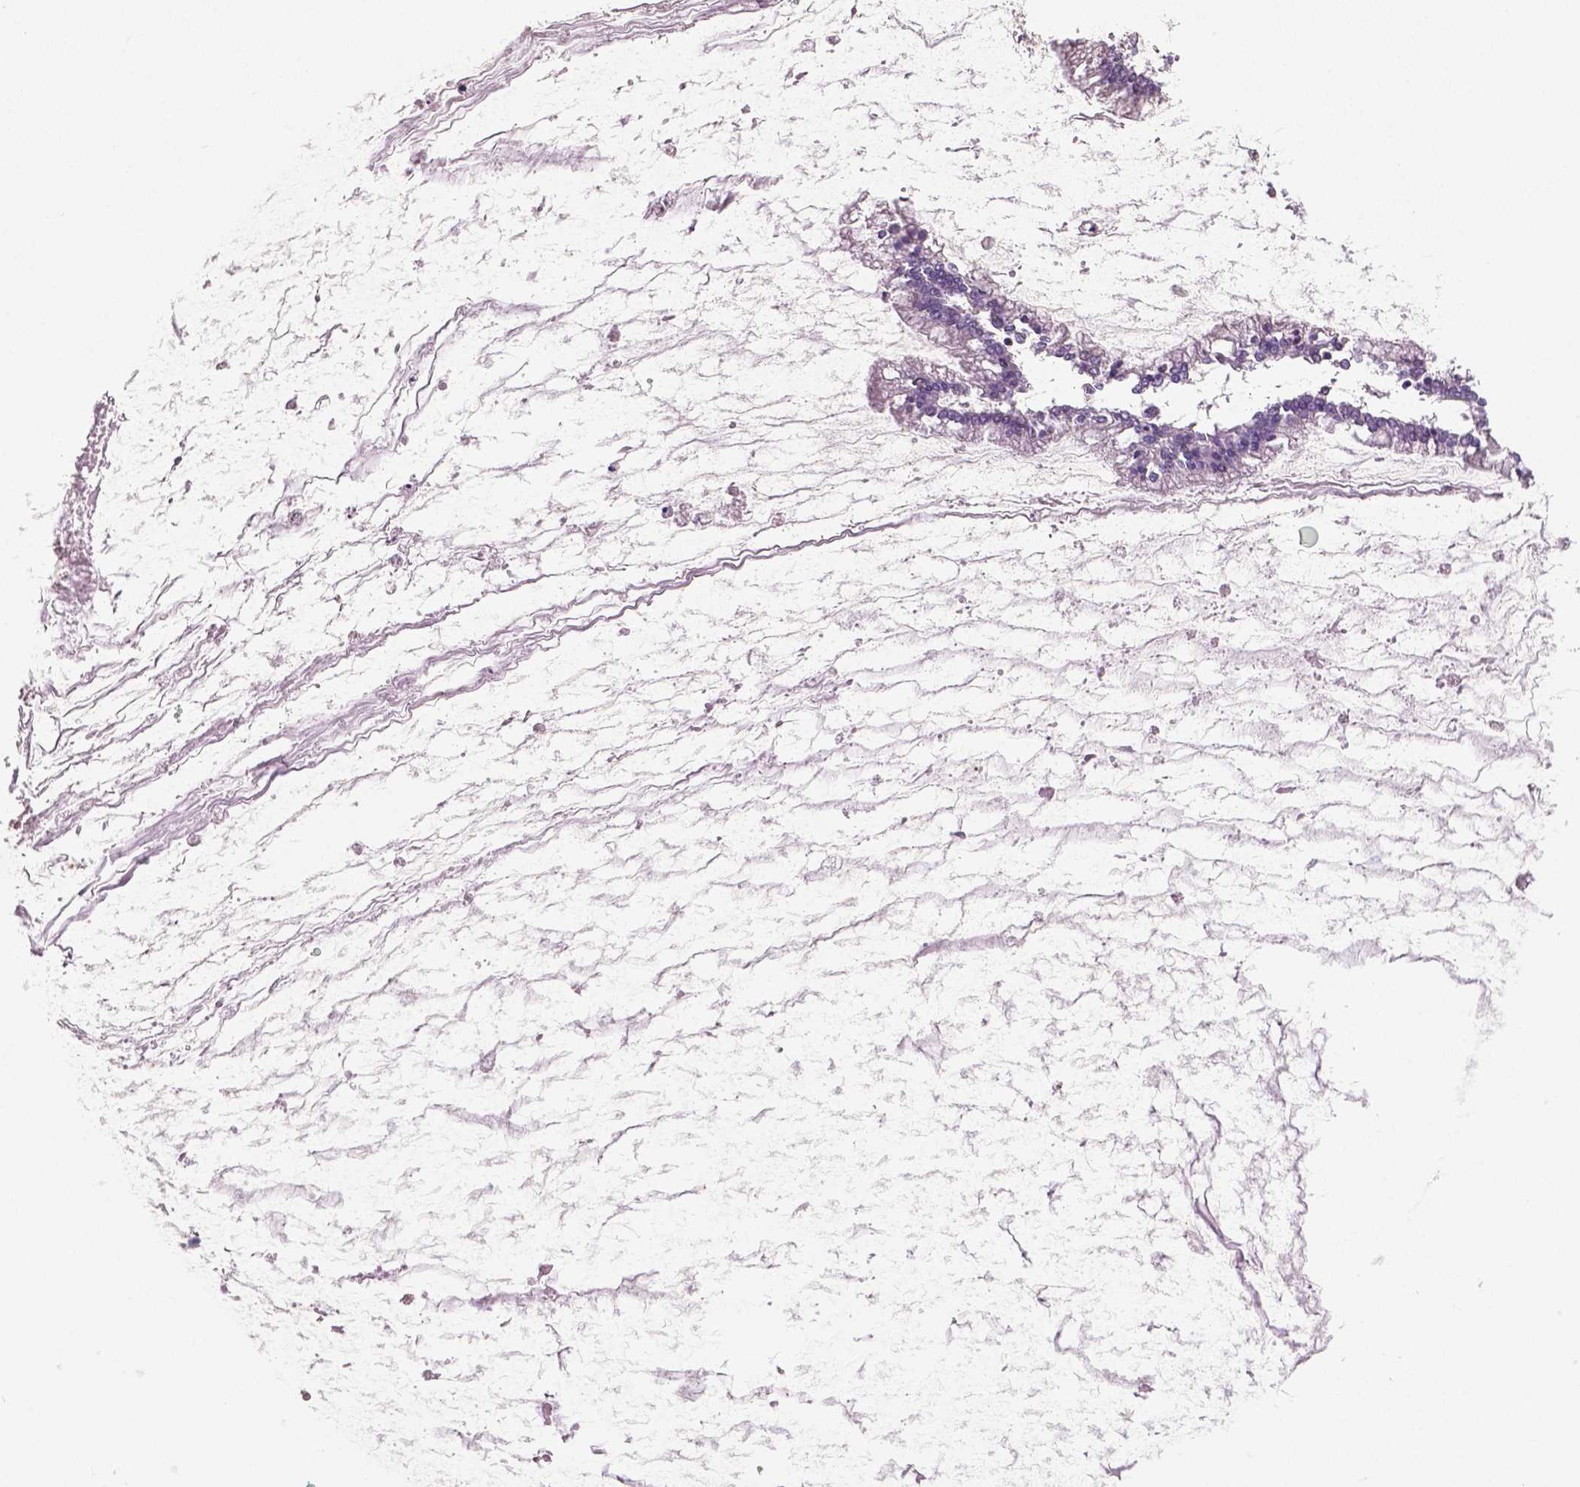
{"staining": {"intensity": "negative", "quantity": "none", "location": "none"}, "tissue": "ovarian cancer", "cell_type": "Tumor cells", "image_type": "cancer", "snomed": [{"axis": "morphology", "description": "Cystadenocarcinoma, mucinous, NOS"}, {"axis": "topography", "description": "Ovary"}], "caption": "A micrograph of ovarian mucinous cystadenocarcinoma stained for a protein reveals no brown staining in tumor cells. Nuclei are stained in blue.", "gene": "MKI67", "patient": {"sex": "female", "age": 67}}